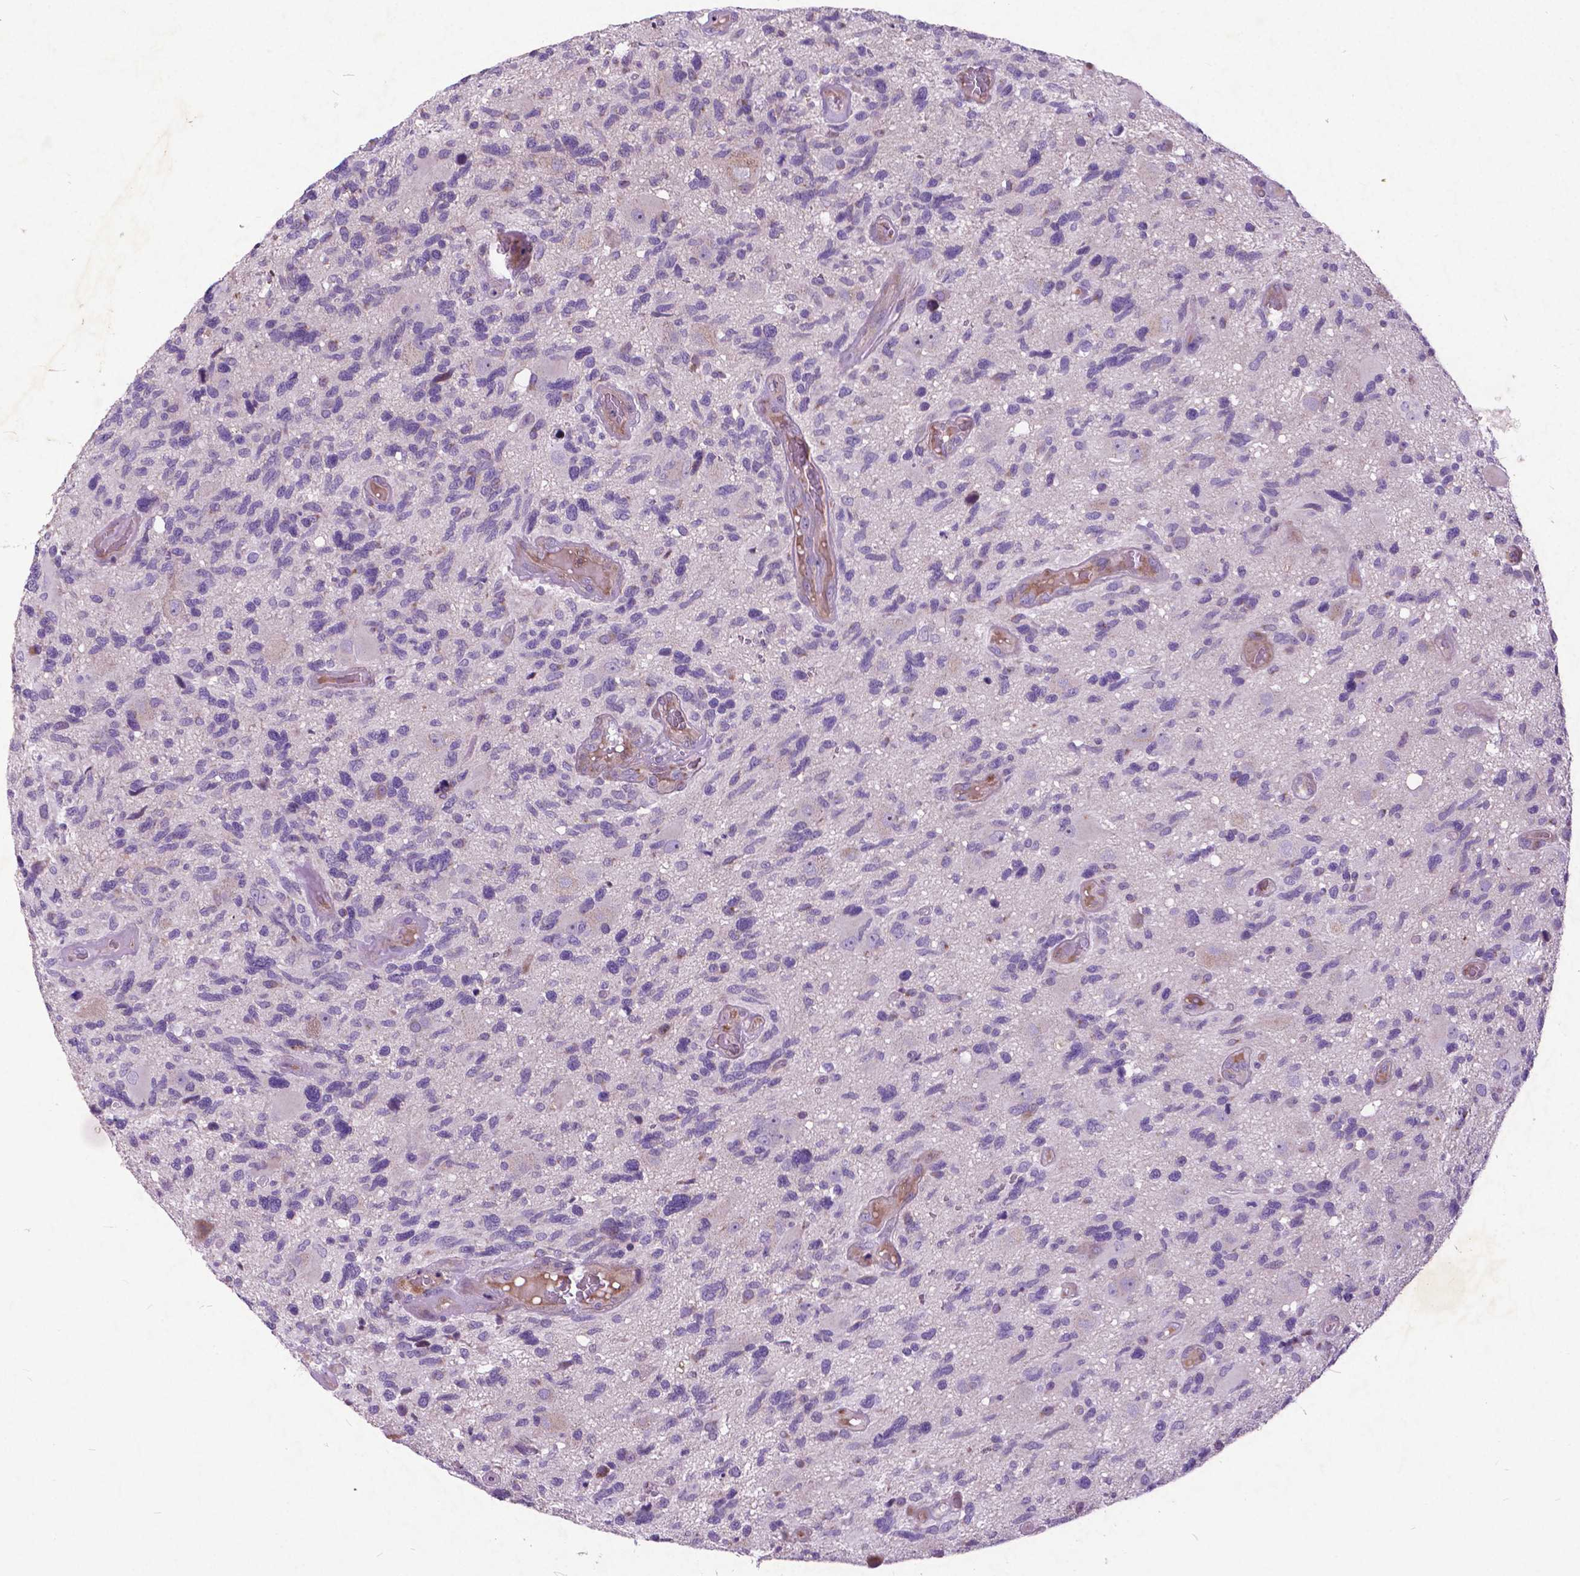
{"staining": {"intensity": "negative", "quantity": "none", "location": "none"}, "tissue": "glioma", "cell_type": "Tumor cells", "image_type": "cancer", "snomed": [{"axis": "morphology", "description": "Glioma, malignant, High grade"}, {"axis": "topography", "description": "Brain"}], "caption": "IHC image of neoplastic tissue: human glioma stained with DAB shows no significant protein positivity in tumor cells.", "gene": "ATG4D", "patient": {"sex": "male", "age": 49}}